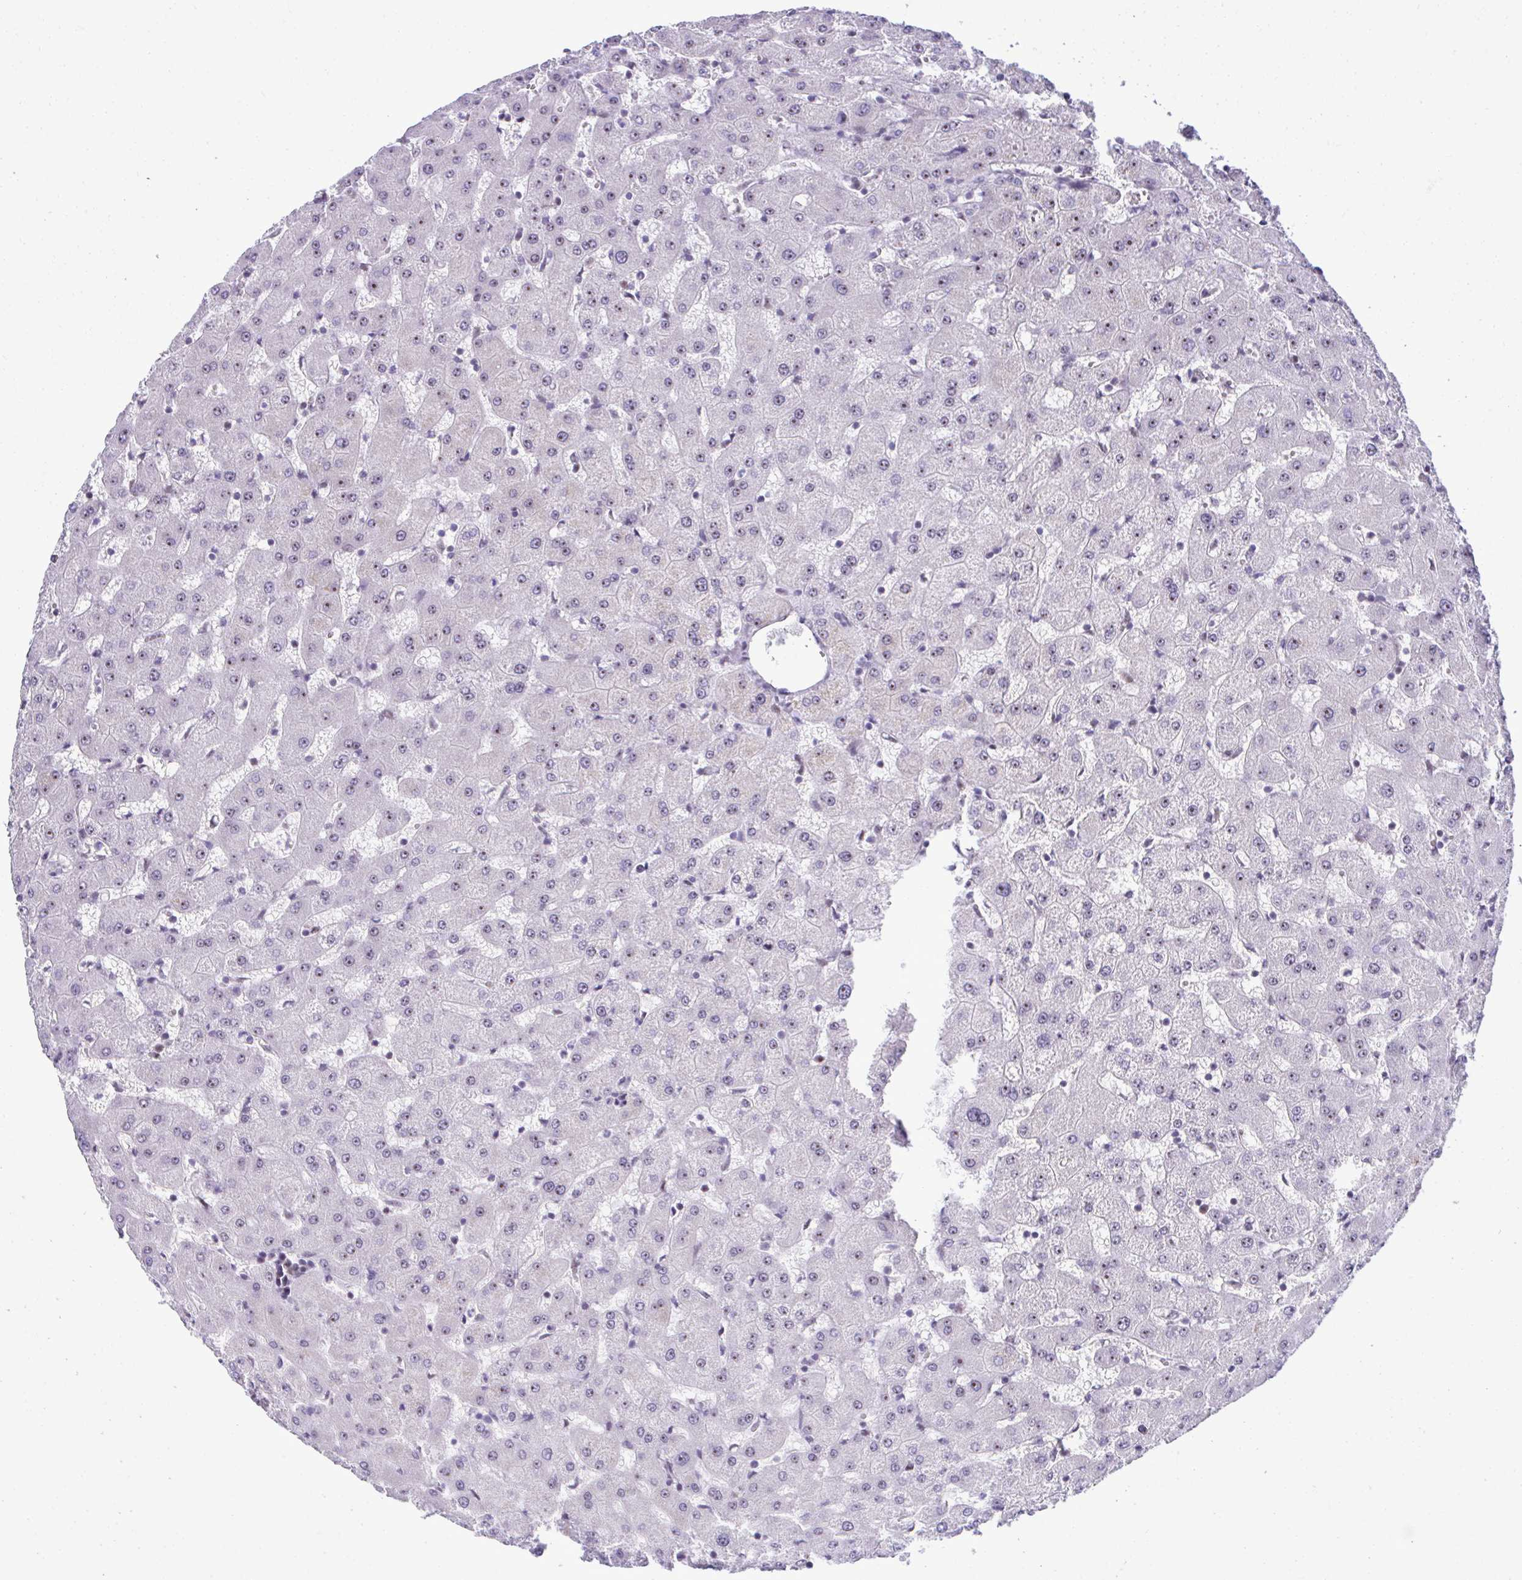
{"staining": {"intensity": "weak", "quantity": "<25%", "location": "nuclear"}, "tissue": "liver", "cell_type": "Cholangiocytes", "image_type": "normal", "snomed": [{"axis": "morphology", "description": "Normal tissue, NOS"}, {"axis": "topography", "description": "Liver"}], "caption": "DAB (3,3'-diaminobenzidine) immunohistochemical staining of unremarkable human liver demonstrates no significant staining in cholangiocytes.", "gene": "CEP72", "patient": {"sex": "female", "age": 63}}